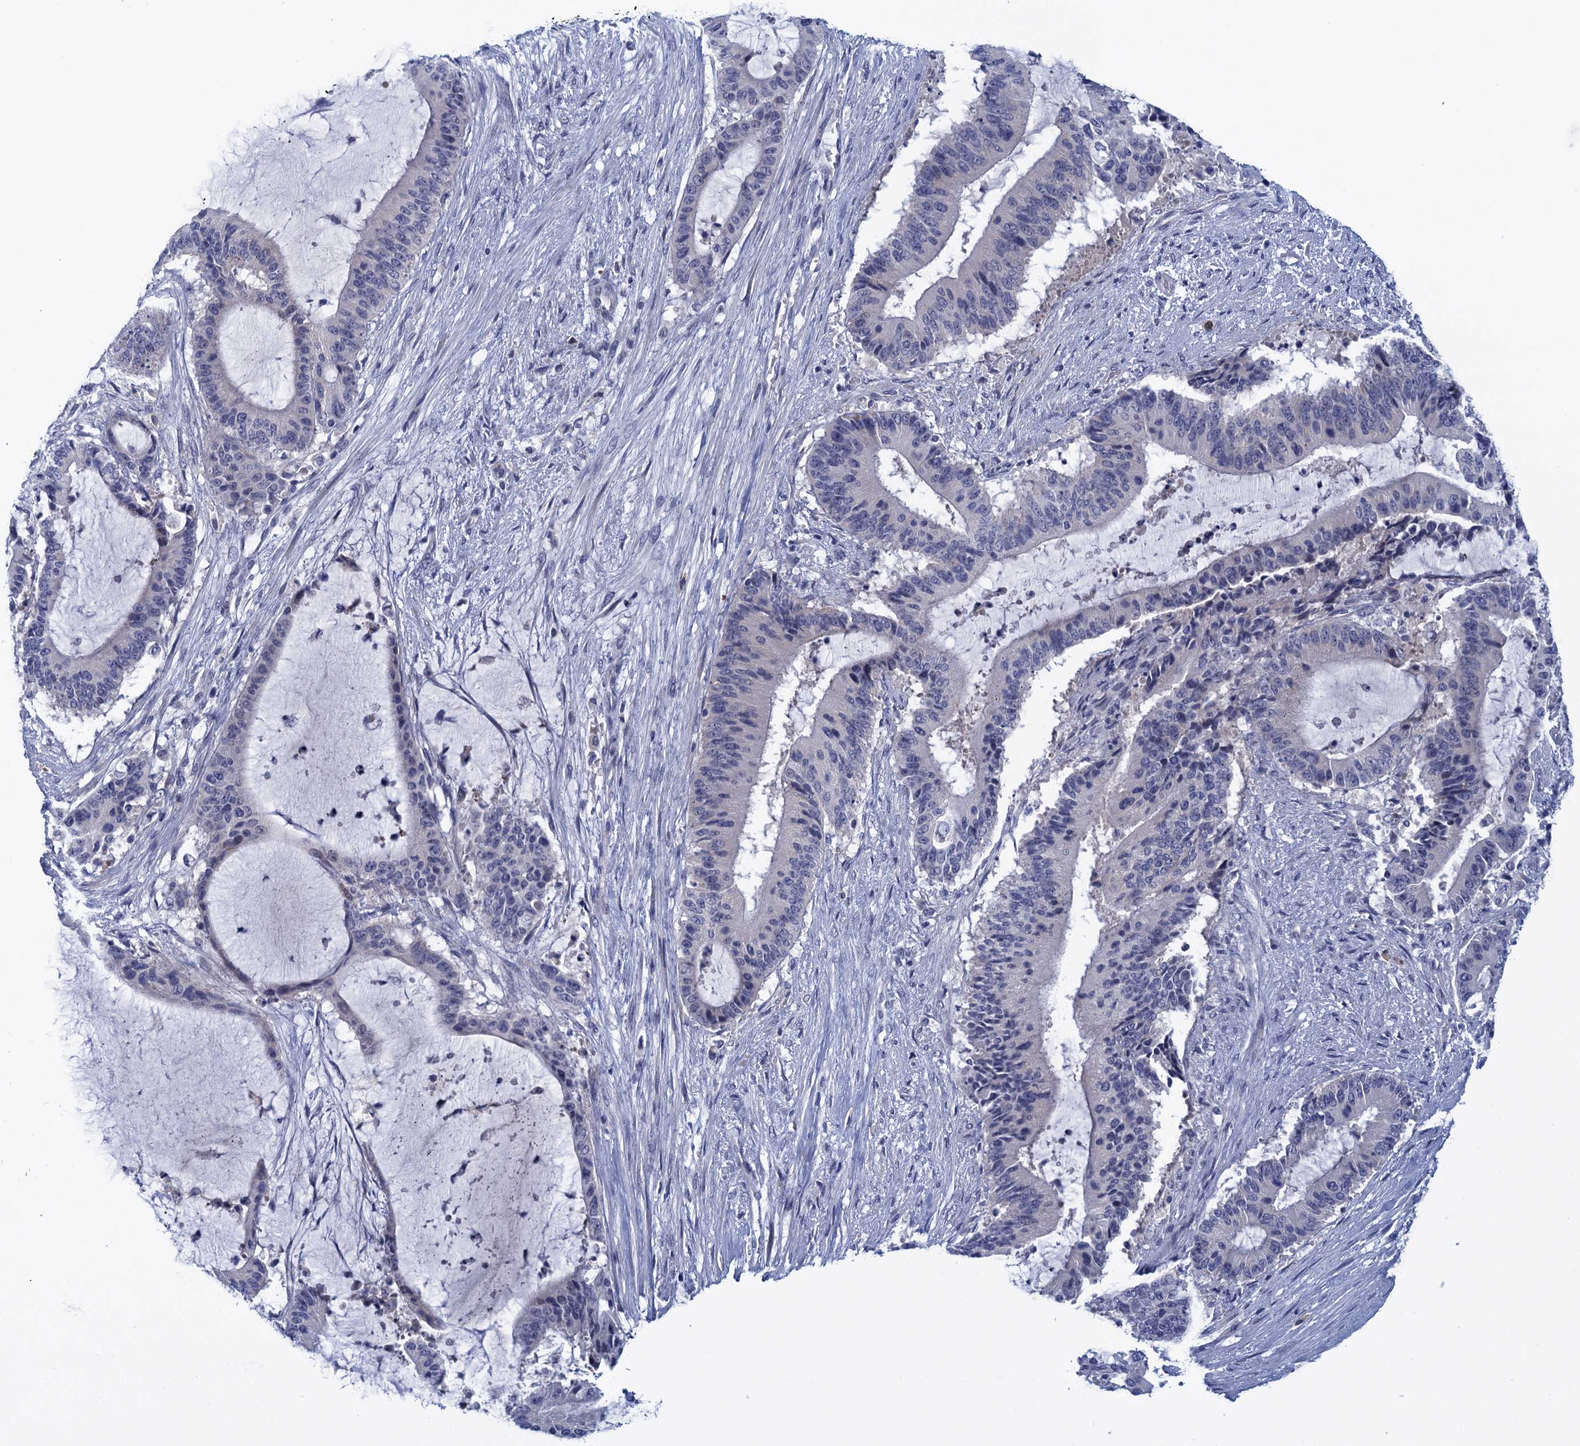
{"staining": {"intensity": "negative", "quantity": "none", "location": "none"}, "tissue": "liver cancer", "cell_type": "Tumor cells", "image_type": "cancer", "snomed": [{"axis": "morphology", "description": "Normal tissue, NOS"}, {"axis": "morphology", "description": "Cholangiocarcinoma"}, {"axis": "topography", "description": "Liver"}, {"axis": "topography", "description": "Peripheral nerve tissue"}], "caption": "Immunohistochemistry photomicrograph of liver cholangiocarcinoma stained for a protein (brown), which shows no expression in tumor cells.", "gene": "SCEL", "patient": {"sex": "female", "age": 73}}